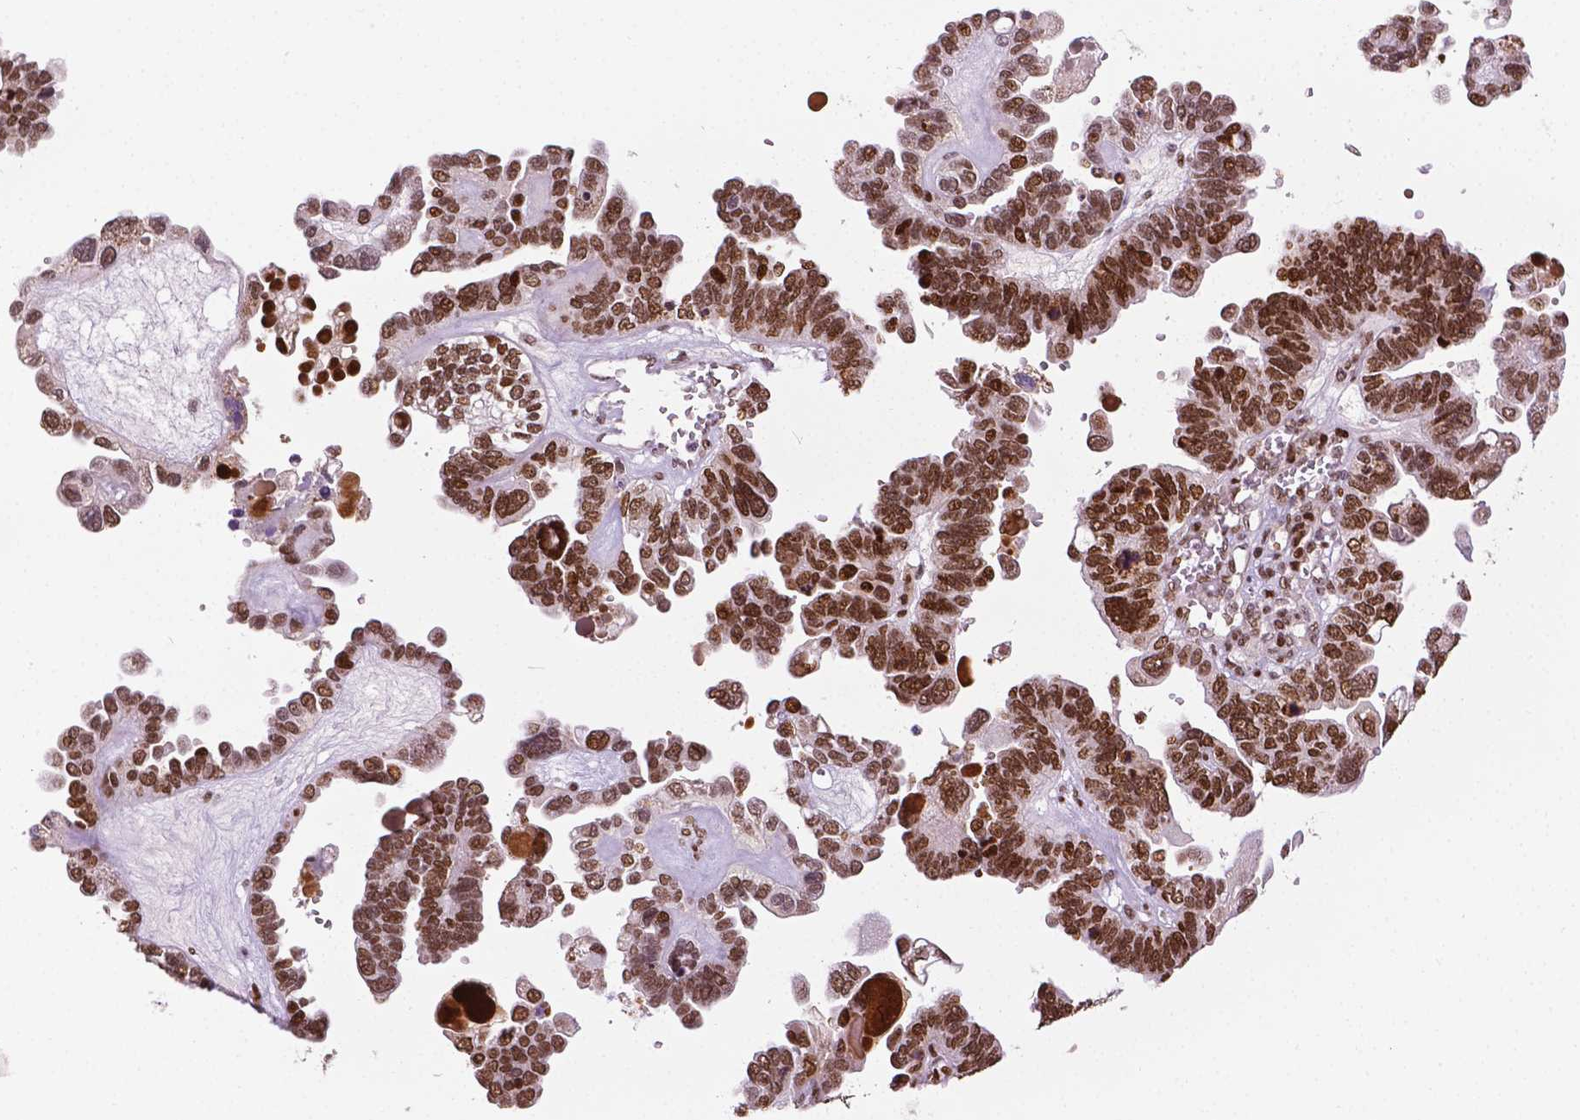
{"staining": {"intensity": "strong", "quantity": ">75%", "location": "nuclear"}, "tissue": "ovarian cancer", "cell_type": "Tumor cells", "image_type": "cancer", "snomed": [{"axis": "morphology", "description": "Cystadenocarcinoma, serous, NOS"}, {"axis": "topography", "description": "Ovary"}], "caption": "Immunohistochemical staining of ovarian cancer (serous cystadenocarcinoma) demonstrates high levels of strong nuclear protein expression in approximately >75% of tumor cells. (DAB IHC, brown staining for protein, blue staining for nuclei).", "gene": "ZNF41", "patient": {"sex": "female", "age": 51}}